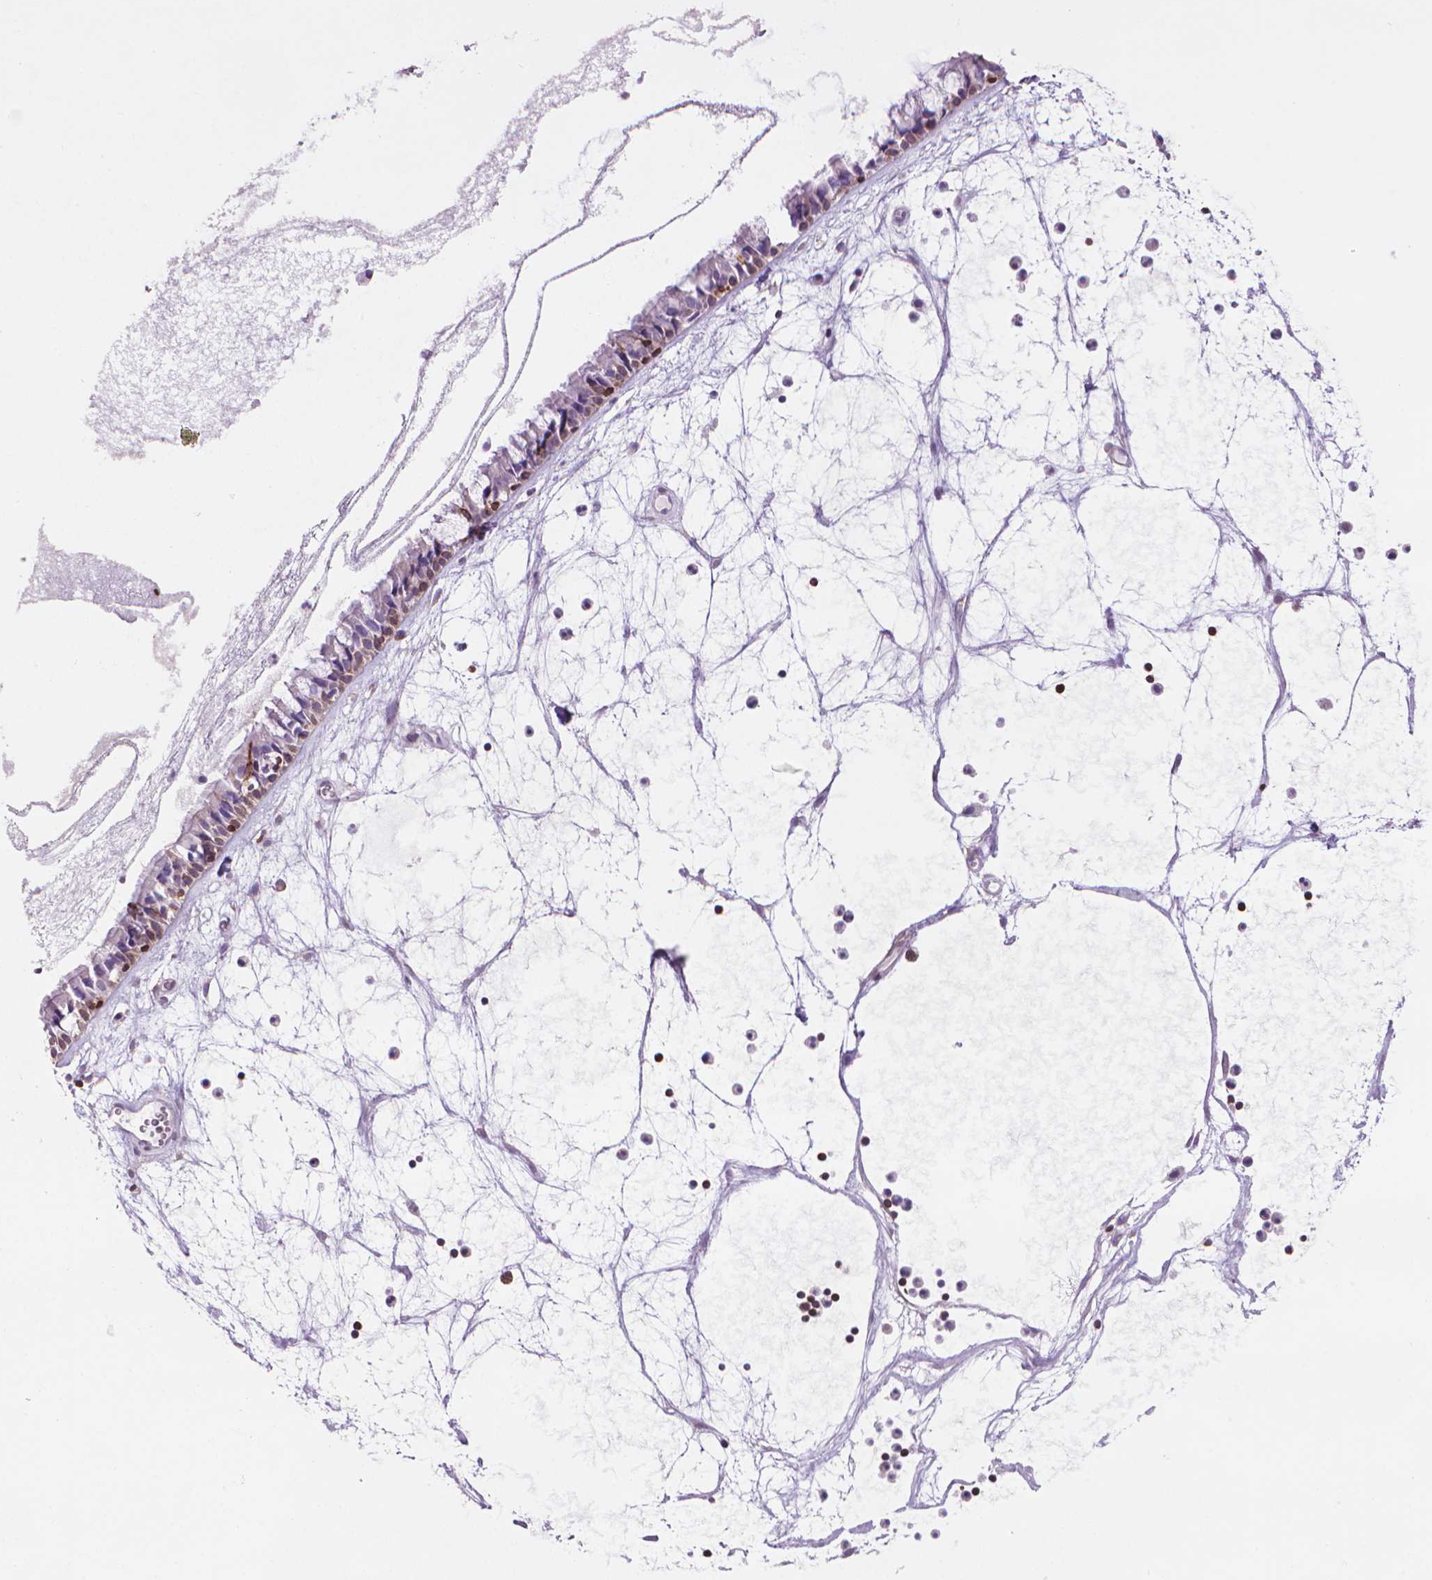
{"staining": {"intensity": "strong", "quantity": "25%-75%", "location": "cytoplasmic/membranous"}, "tissue": "nasopharynx", "cell_type": "Respiratory epithelial cells", "image_type": "normal", "snomed": [{"axis": "morphology", "description": "Normal tissue, NOS"}, {"axis": "topography", "description": "Nasopharynx"}], "caption": "IHC of unremarkable human nasopharynx exhibits high levels of strong cytoplasmic/membranous staining in about 25%-75% of respiratory epithelial cells. The protein is stained brown, and the nuclei are stained in blue (DAB (3,3'-diaminobenzidine) IHC with brightfield microscopy, high magnification).", "gene": "BCL2", "patient": {"sex": "male", "age": 31}}